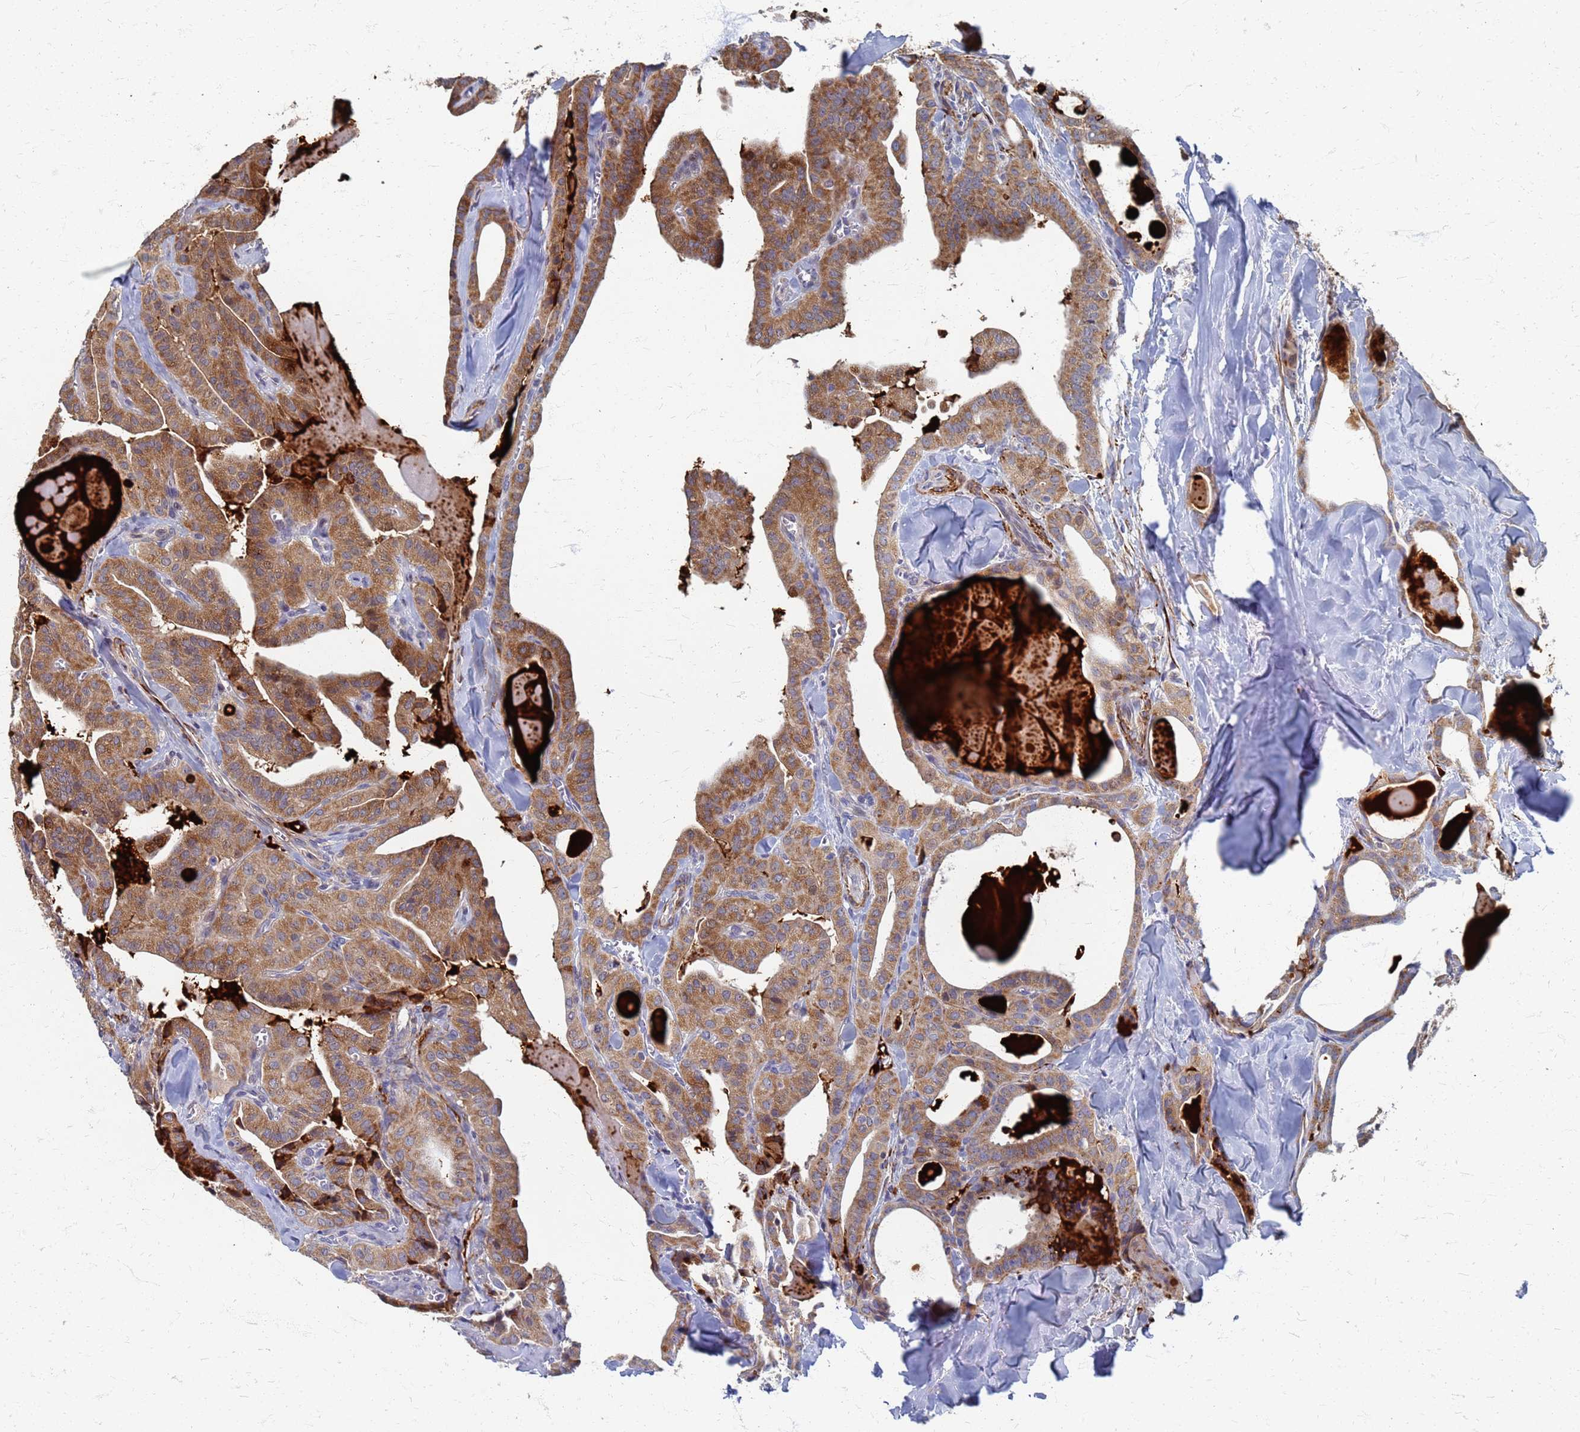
{"staining": {"intensity": "moderate", "quantity": ">75%", "location": "cytoplasmic/membranous"}, "tissue": "thyroid cancer", "cell_type": "Tumor cells", "image_type": "cancer", "snomed": [{"axis": "morphology", "description": "Papillary adenocarcinoma, NOS"}, {"axis": "topography", "description": "Thyroid gland"}], "caption": "Brown immunohistochemical staining in human thyroid papillary adenocarcinoma shows moderate cytoplasmic/membranous staining in about >75% of tumor cells. The staining was performed using DAB to visualize the protein expression in brown, while the nuclei were stained in blue with hematoxylin (Magnification: 20x).", "gene": "ATPAF1", "patient": {"sex": "male", "age": 52}}